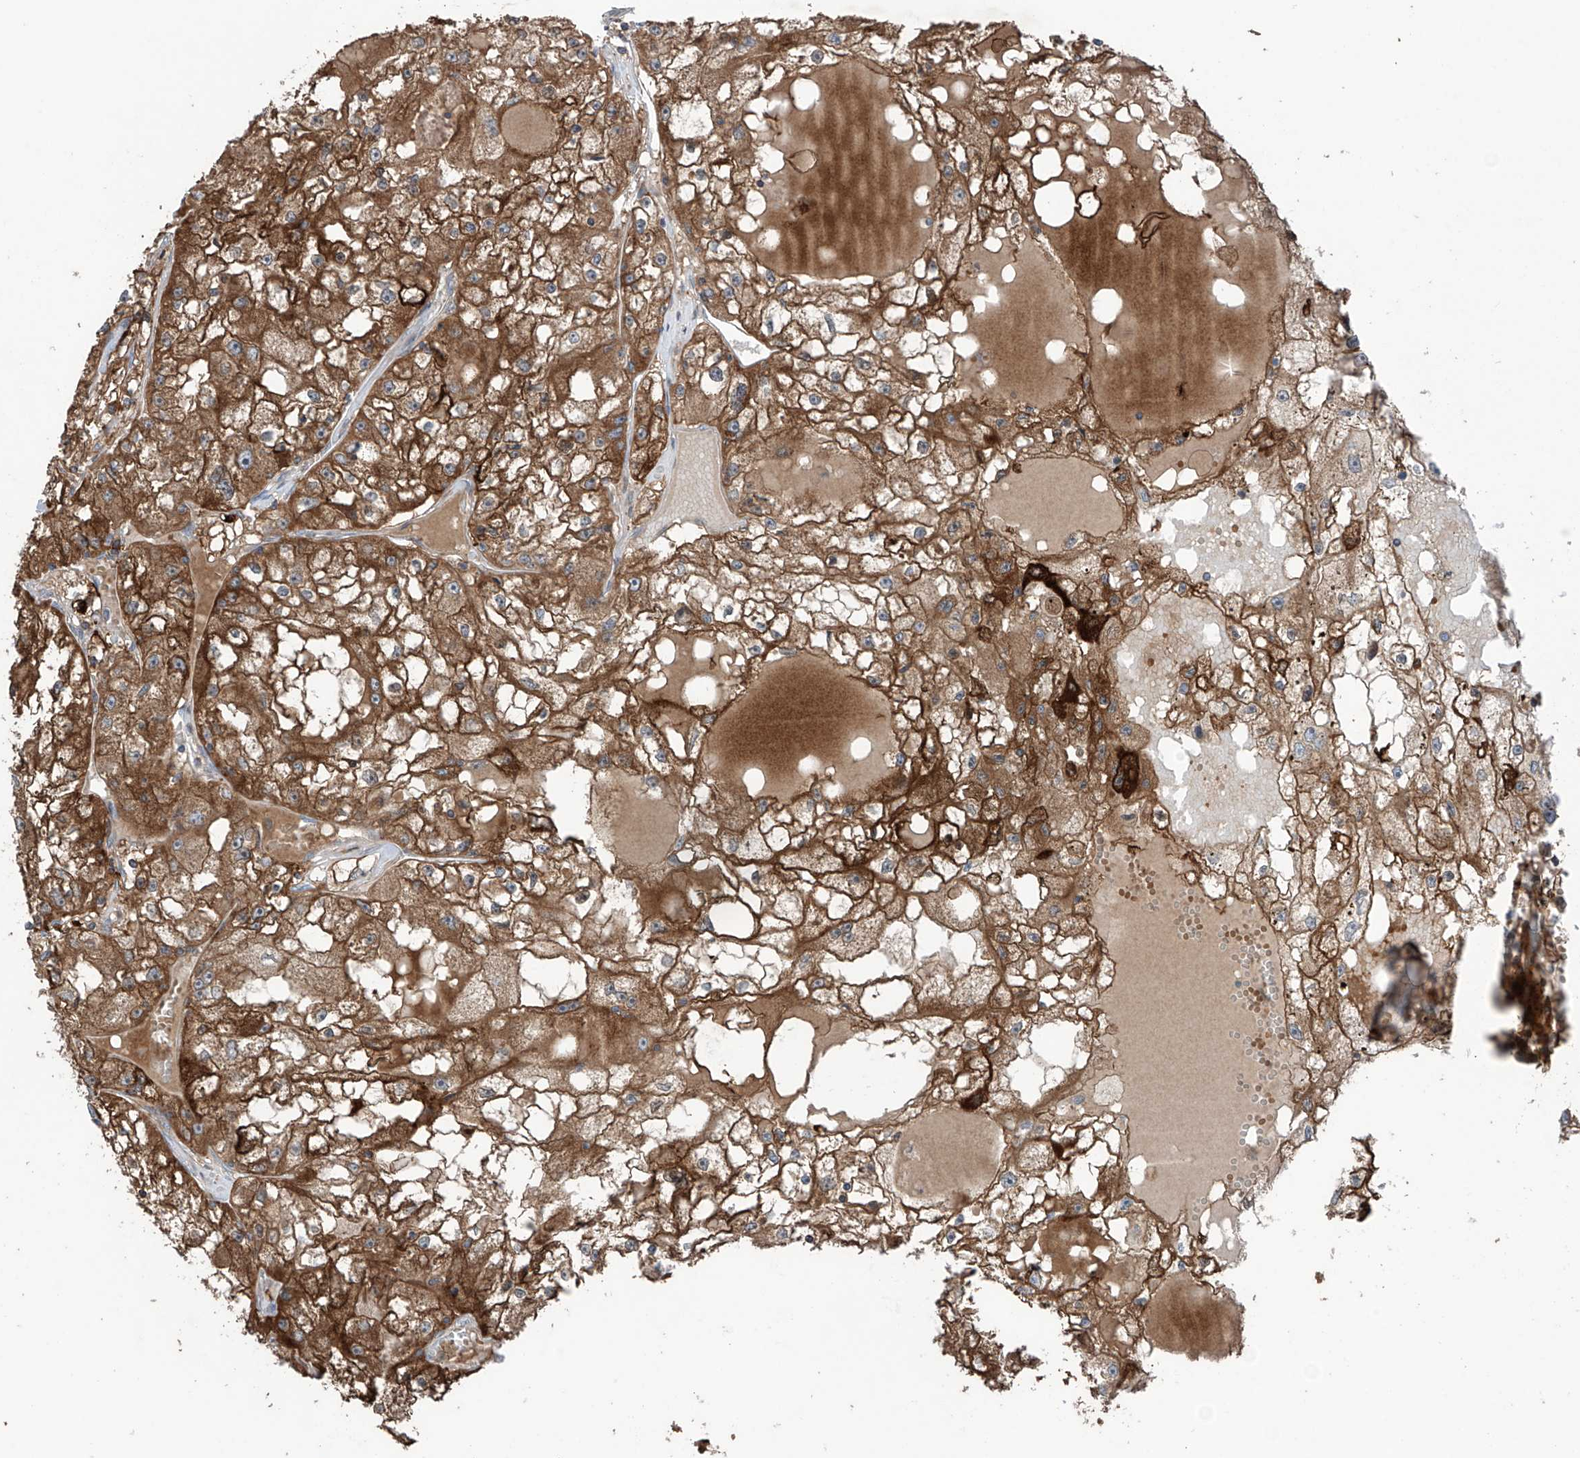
{"staining": {"intensity": "strong", "quantity": ">75%", "location": "cytoplasmic/membranous"}, "tissue": "renal cancer", "cell_type": "Tumor cells", "image_type": "cancer", "snomed": [{"axis": "morphology", "description": "Adenocarcinoma, NOS"}, {"axis": "topography", "description": "Kidney"}], "caption": "High-magnification brightfield microscopy of adenocarcinoma (renal) stained with DAB (brown) and counterstained with hematoxylin (blue). tumor cells exhibit strong cytoplasmic/membranous expression is appreciated in about>75% of cells.", "gene": "SAMD3", "patient": {"sex": "male", "age": 56}}